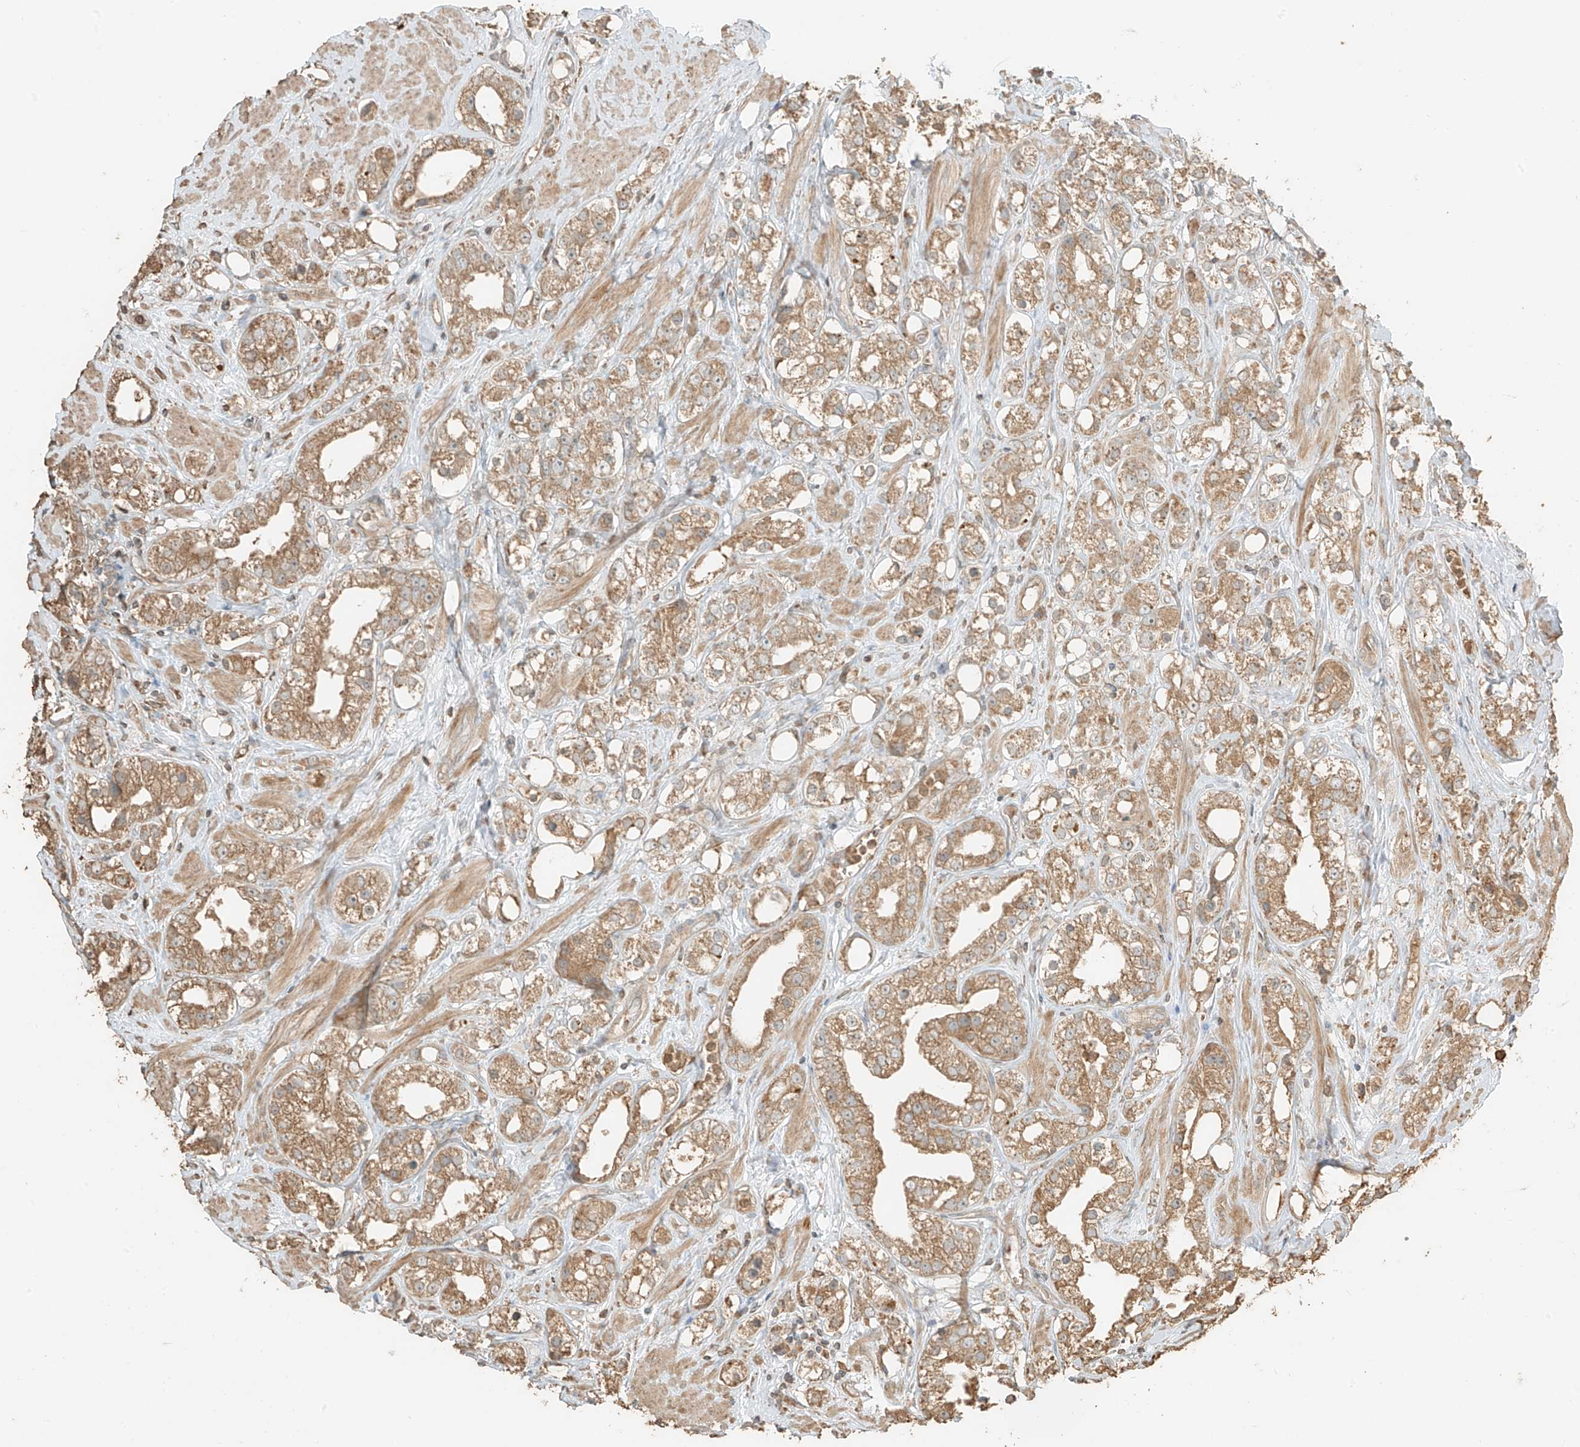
{"staining": {"intensity": "moderate", "quantity": ">75%", "location": "cytoplasmic/membranous"}, "tissue": "prostate cancer", "cell_type": "Tumor cells", "image_type": "cancer", "snomed": [{"axis": "morphology", "description": "Adenocarcinoma, NOS"}, {"axis": "topography", "description": "Prostate"}], "caption": "The immunohistochemical stain labels moderate cytoplasmic/membranous expression in tumor cells of prostate cancer tissue.", "gene": "RFTN2", "patient": {"sex": "male", "age": 79}}